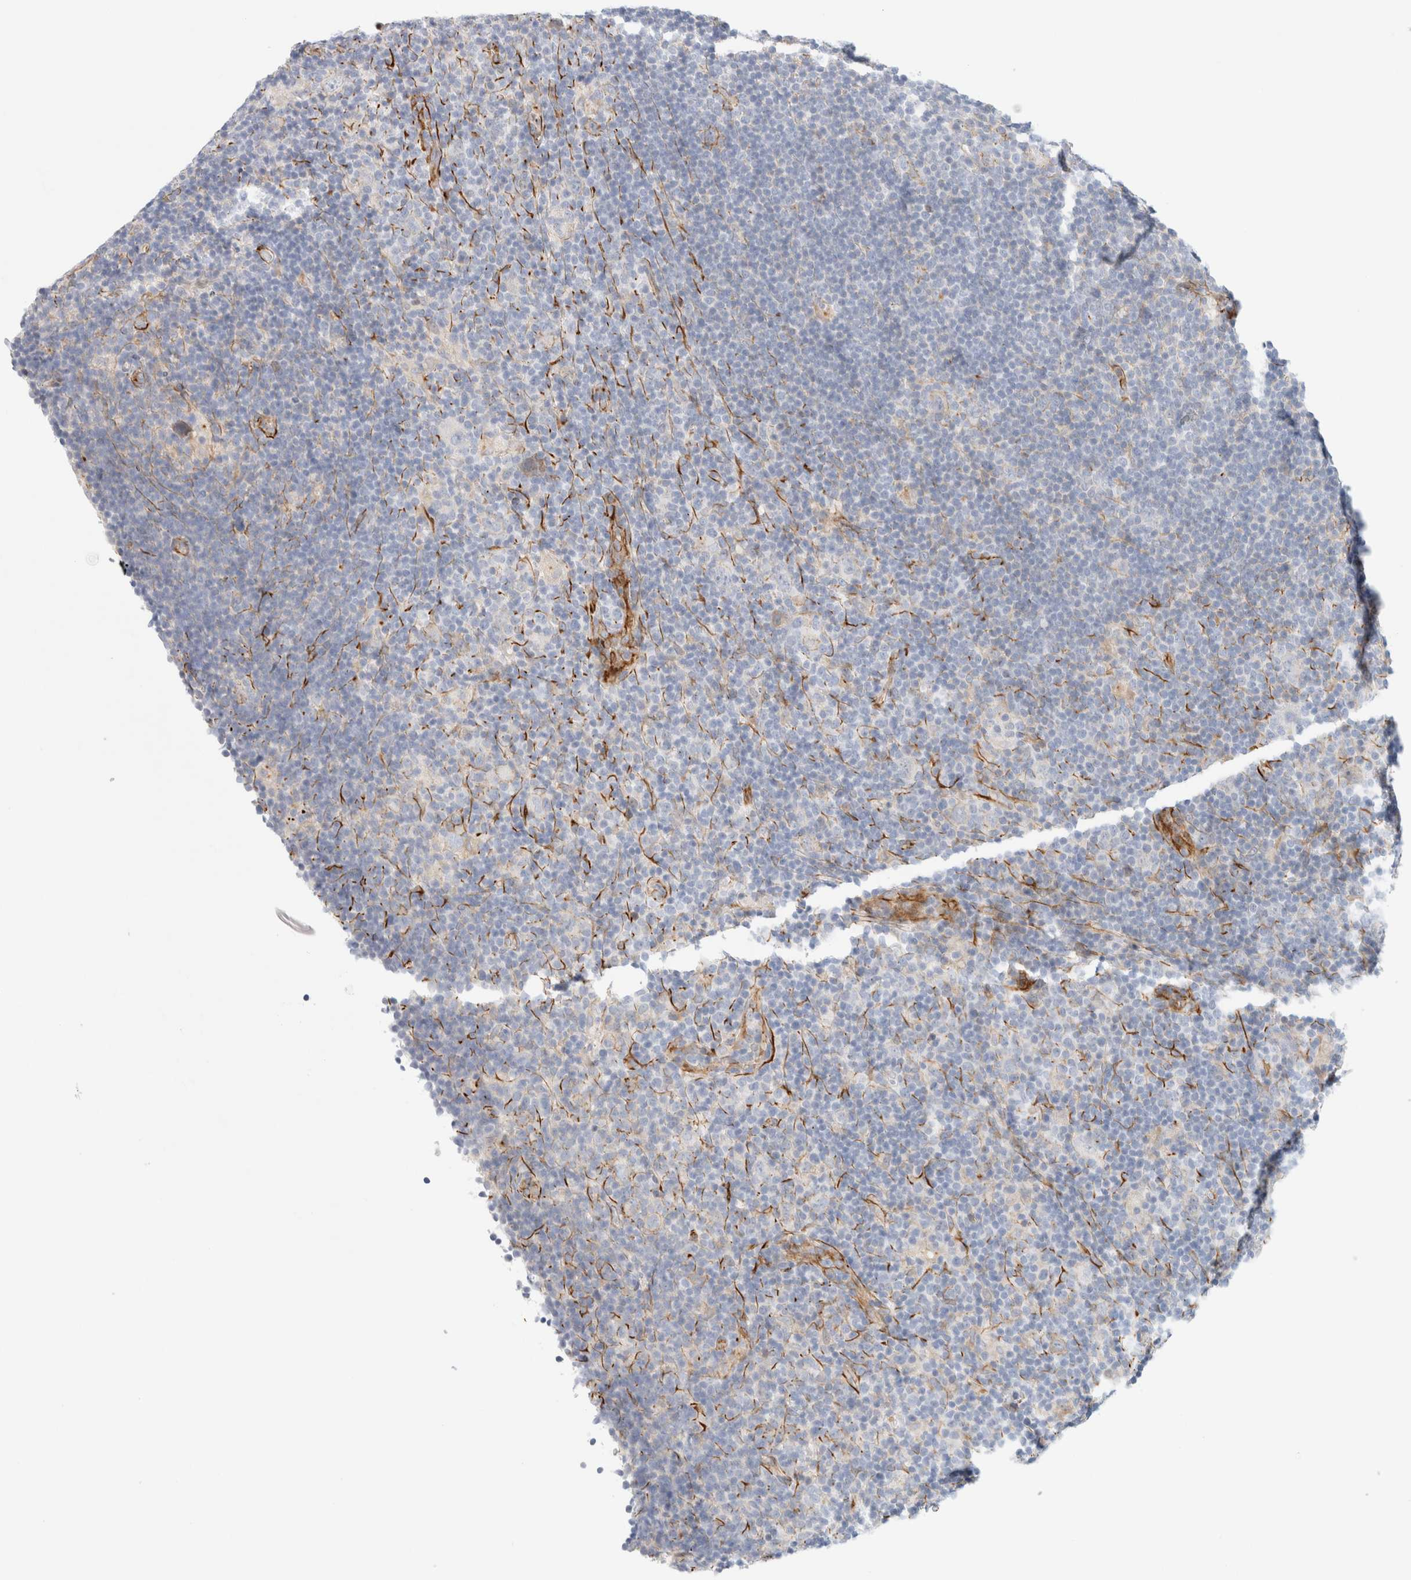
{"staining": {"intensity": "weak", "quantity": "<25%", "location": "cytoplasmic/membranous"}, "tissue": "lymphoma", "cell_type": "Tumor cells", "image_type": "cancer", "snomed": [{"axis": "morphology", "description": "Hodgkin's disease, NOS"}, {"axis": "topography", "description": "Lymph node"}], "caption": "IHC photomicrograph of neoplastic tissue: human Hodgkin's disease stained with DAB (3,3'-diaminobenzidine) exhibits no significant protein positivity in tumor cells.", "gene": "SLC25A48", "patient": {"sex": "female", "age": 57}}